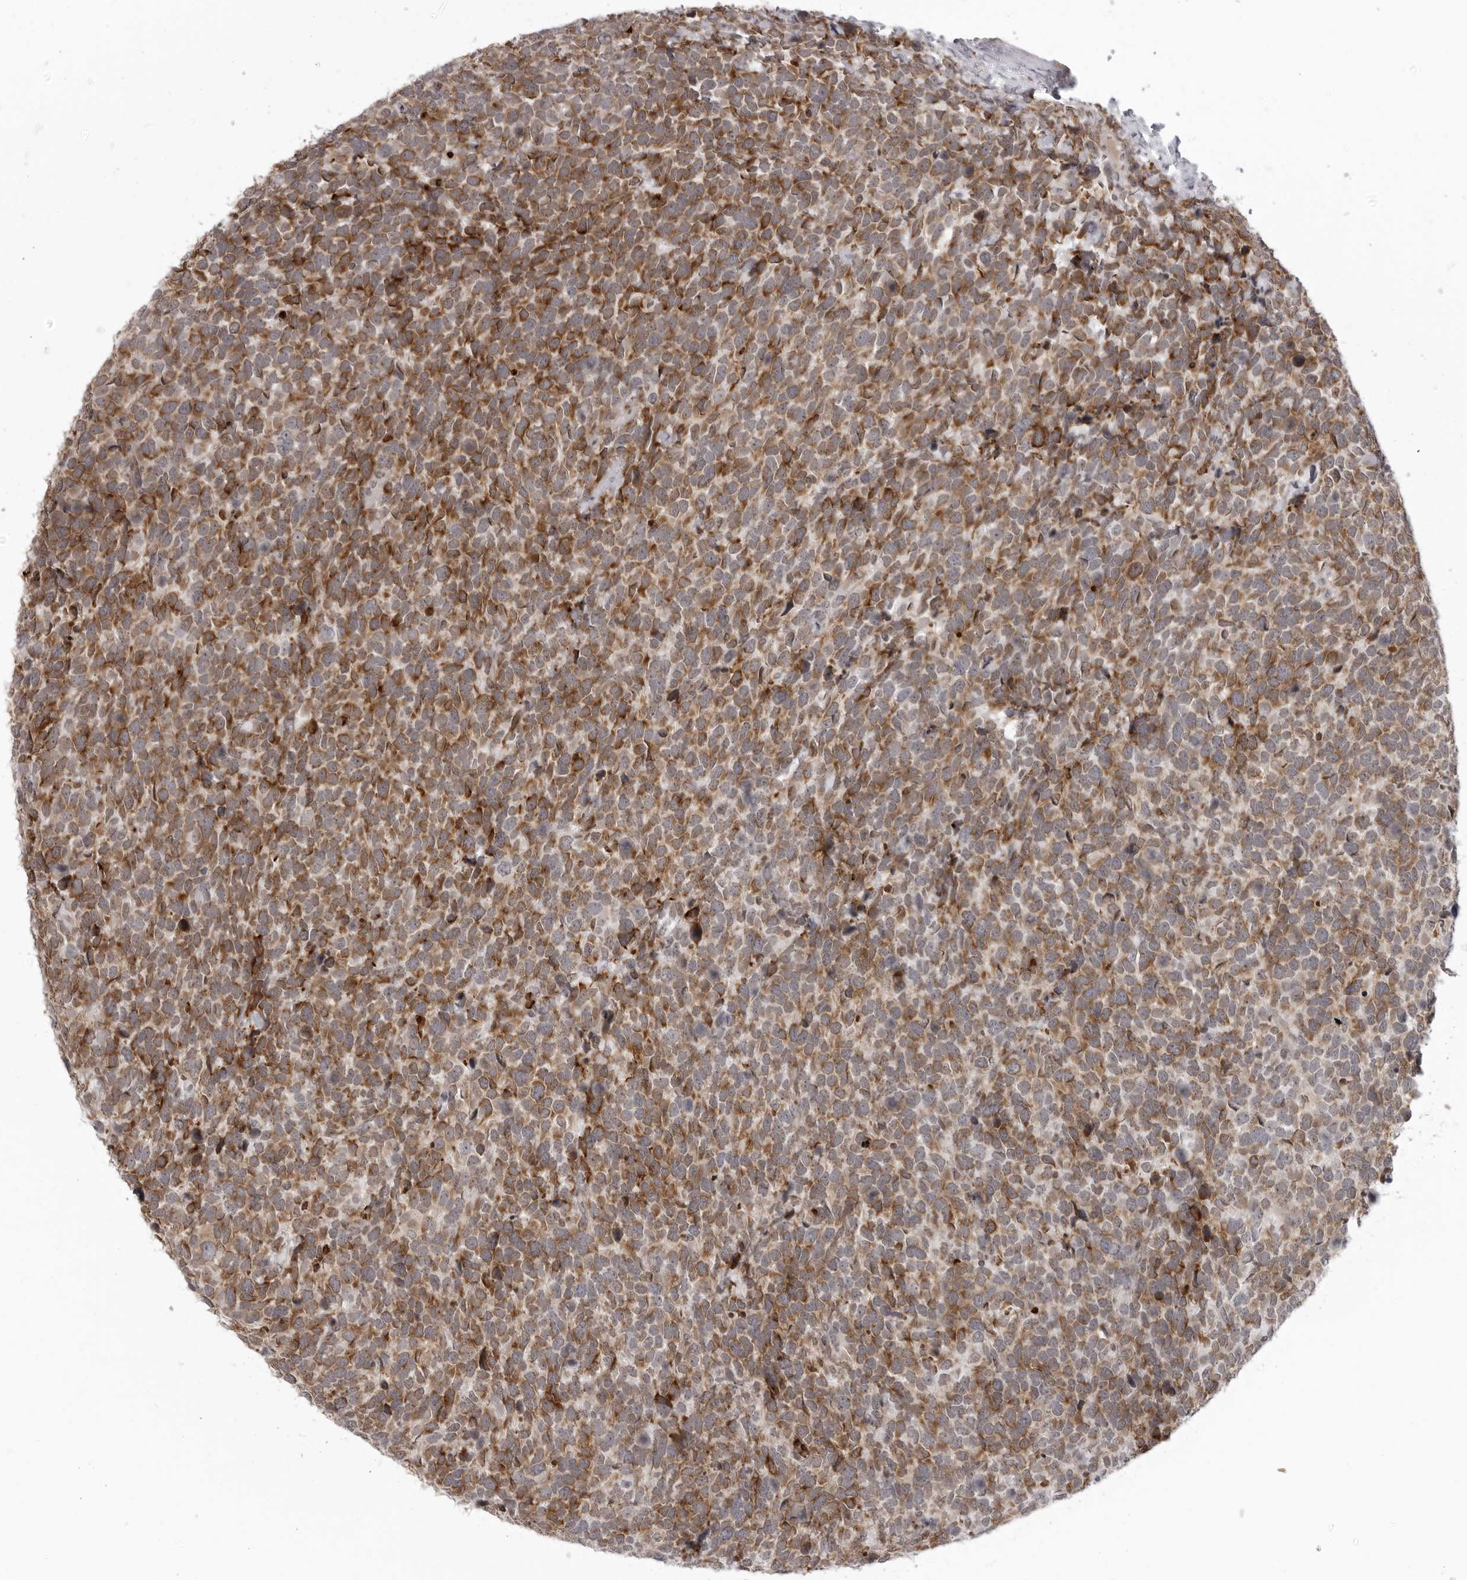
{"staining": {"intensity": "strong", "quantity": ">75%", "location": "cytoplasmic/membranous"}, "tissue": "urothelial cancer", "cell_type": "Tumor cells", "image_type": "cancer", "snomed": [{"axis": "morphology", "description": "Urothelial carcinoma, High grade"}, {"axis": "topography", "description": "Urinary bladder"}], "caption": "Protein staining by immunohistochemistry (IHC) displays strong cytoplasmic/membranous expression in approximately >75% of tumor cells in urothelial cancer.", "gene": "THOP1", "patient": {"sex": "female", "age": 82}}